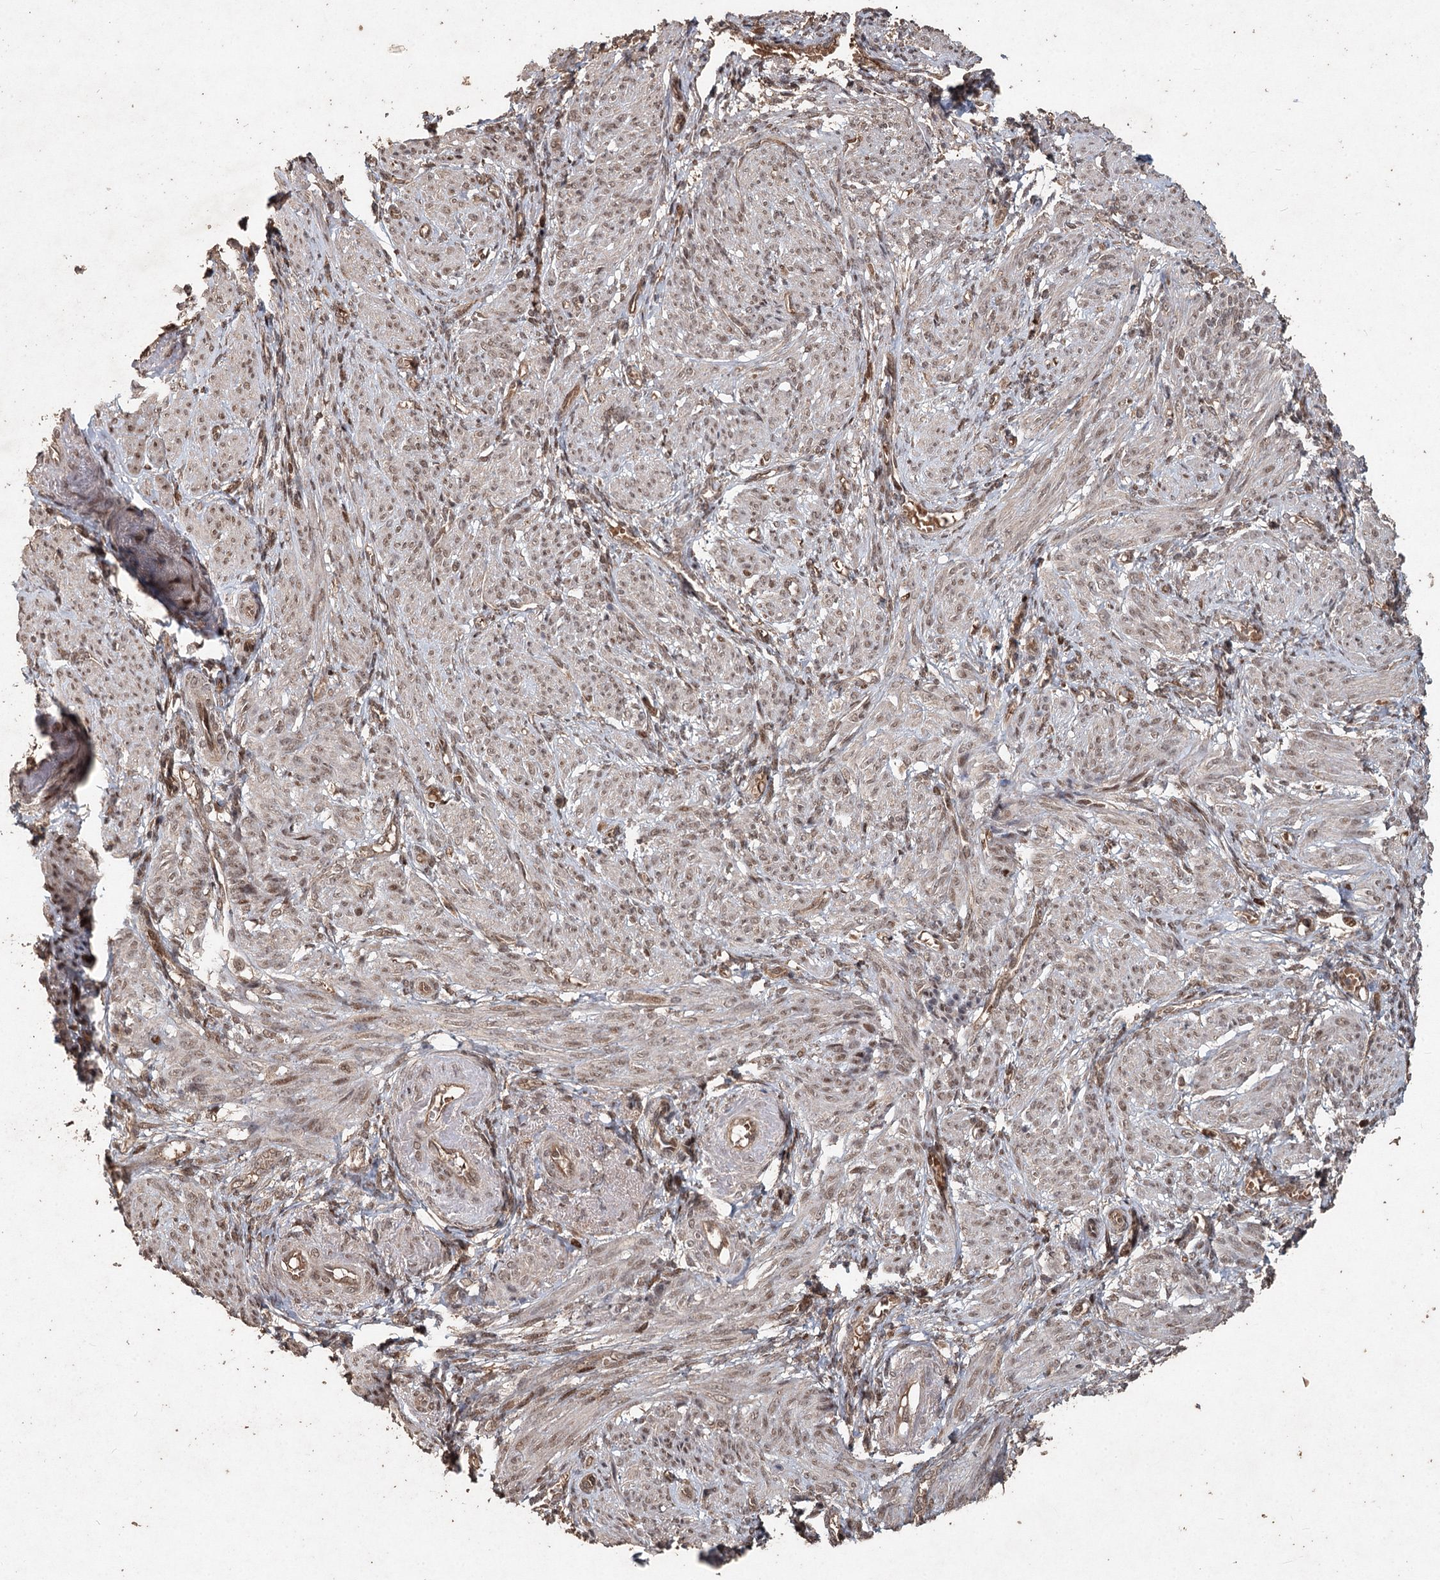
{"staining": {"intensity": "weak", "quantity": ">75%", "location": "nuclear"}, "tissue": "smooth muscle", "cell_type": "Smooth muscle cells", "image_type": "normal", "snomed": [{"axis": "morphology", "description": "Normal tissue, NOS"}, {"axis": "topography", "description": "Smooth muscle"}], "caption": "Immunohistochemistry of normal human smooth muscle shows low levels of weak nuclear positivity in about >75% of smooth muscle cells.", "gene": "FBXO7", "patient": {"sex": "female", "age": 39}}